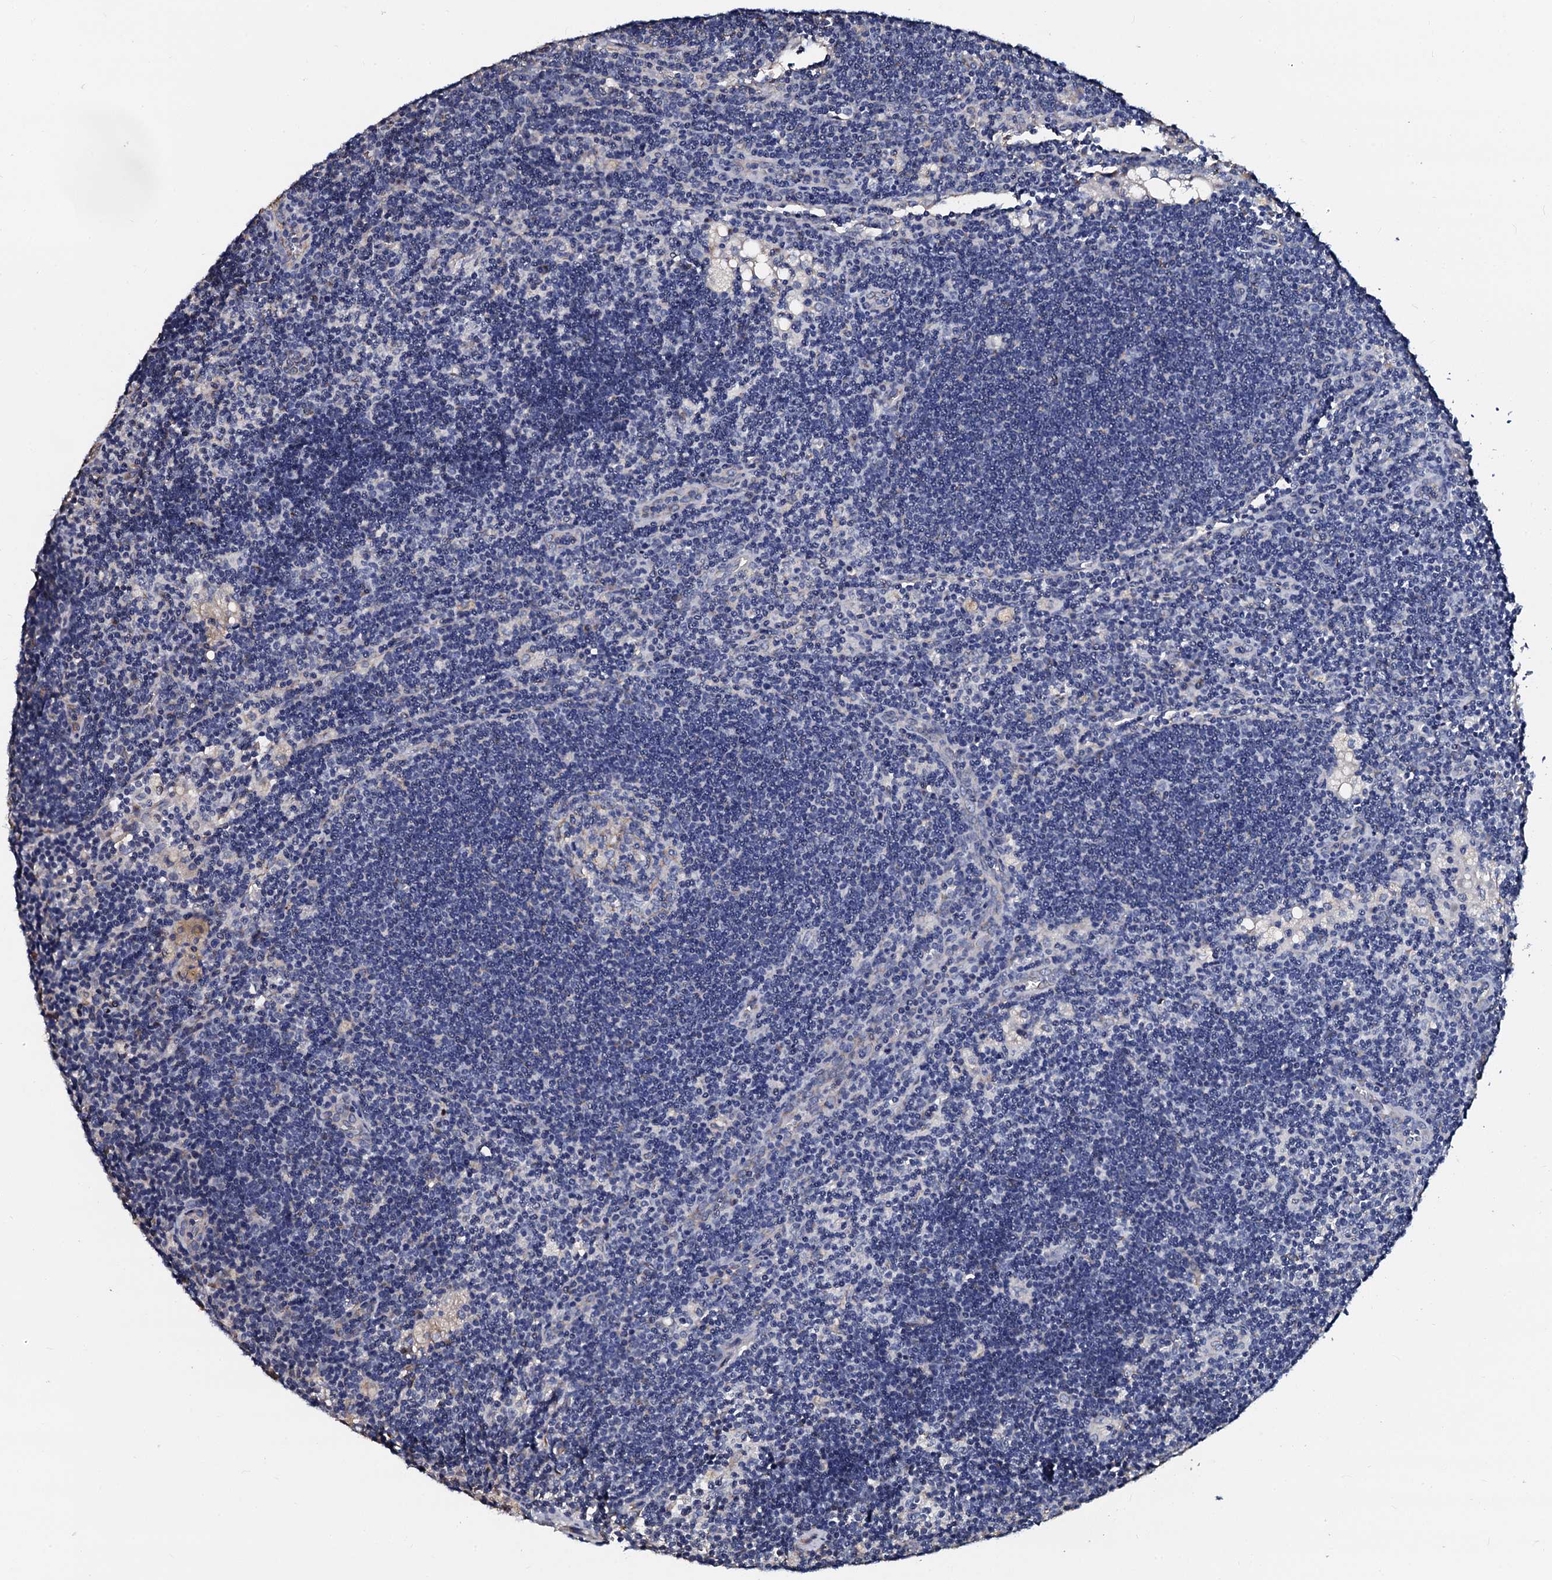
{"staining": {"intensity": "negative", "quantity": "none", "location": "none"}, "tissue": "lymph node", "cell_type": "Germinal center cells", "image_type": "normal", "snomed": [{"axis": "morphology", "description": "Normal tissue, NOS"}, {"axis": "topography", "description": "Lymph node"}], "caption": "This is a photomicrograph of IHC staining of unremarkable lymph node, which shows no expression in germinal center cells.", "gene": "AKAP3", "patient": {"sex": "male", "age": 24}}